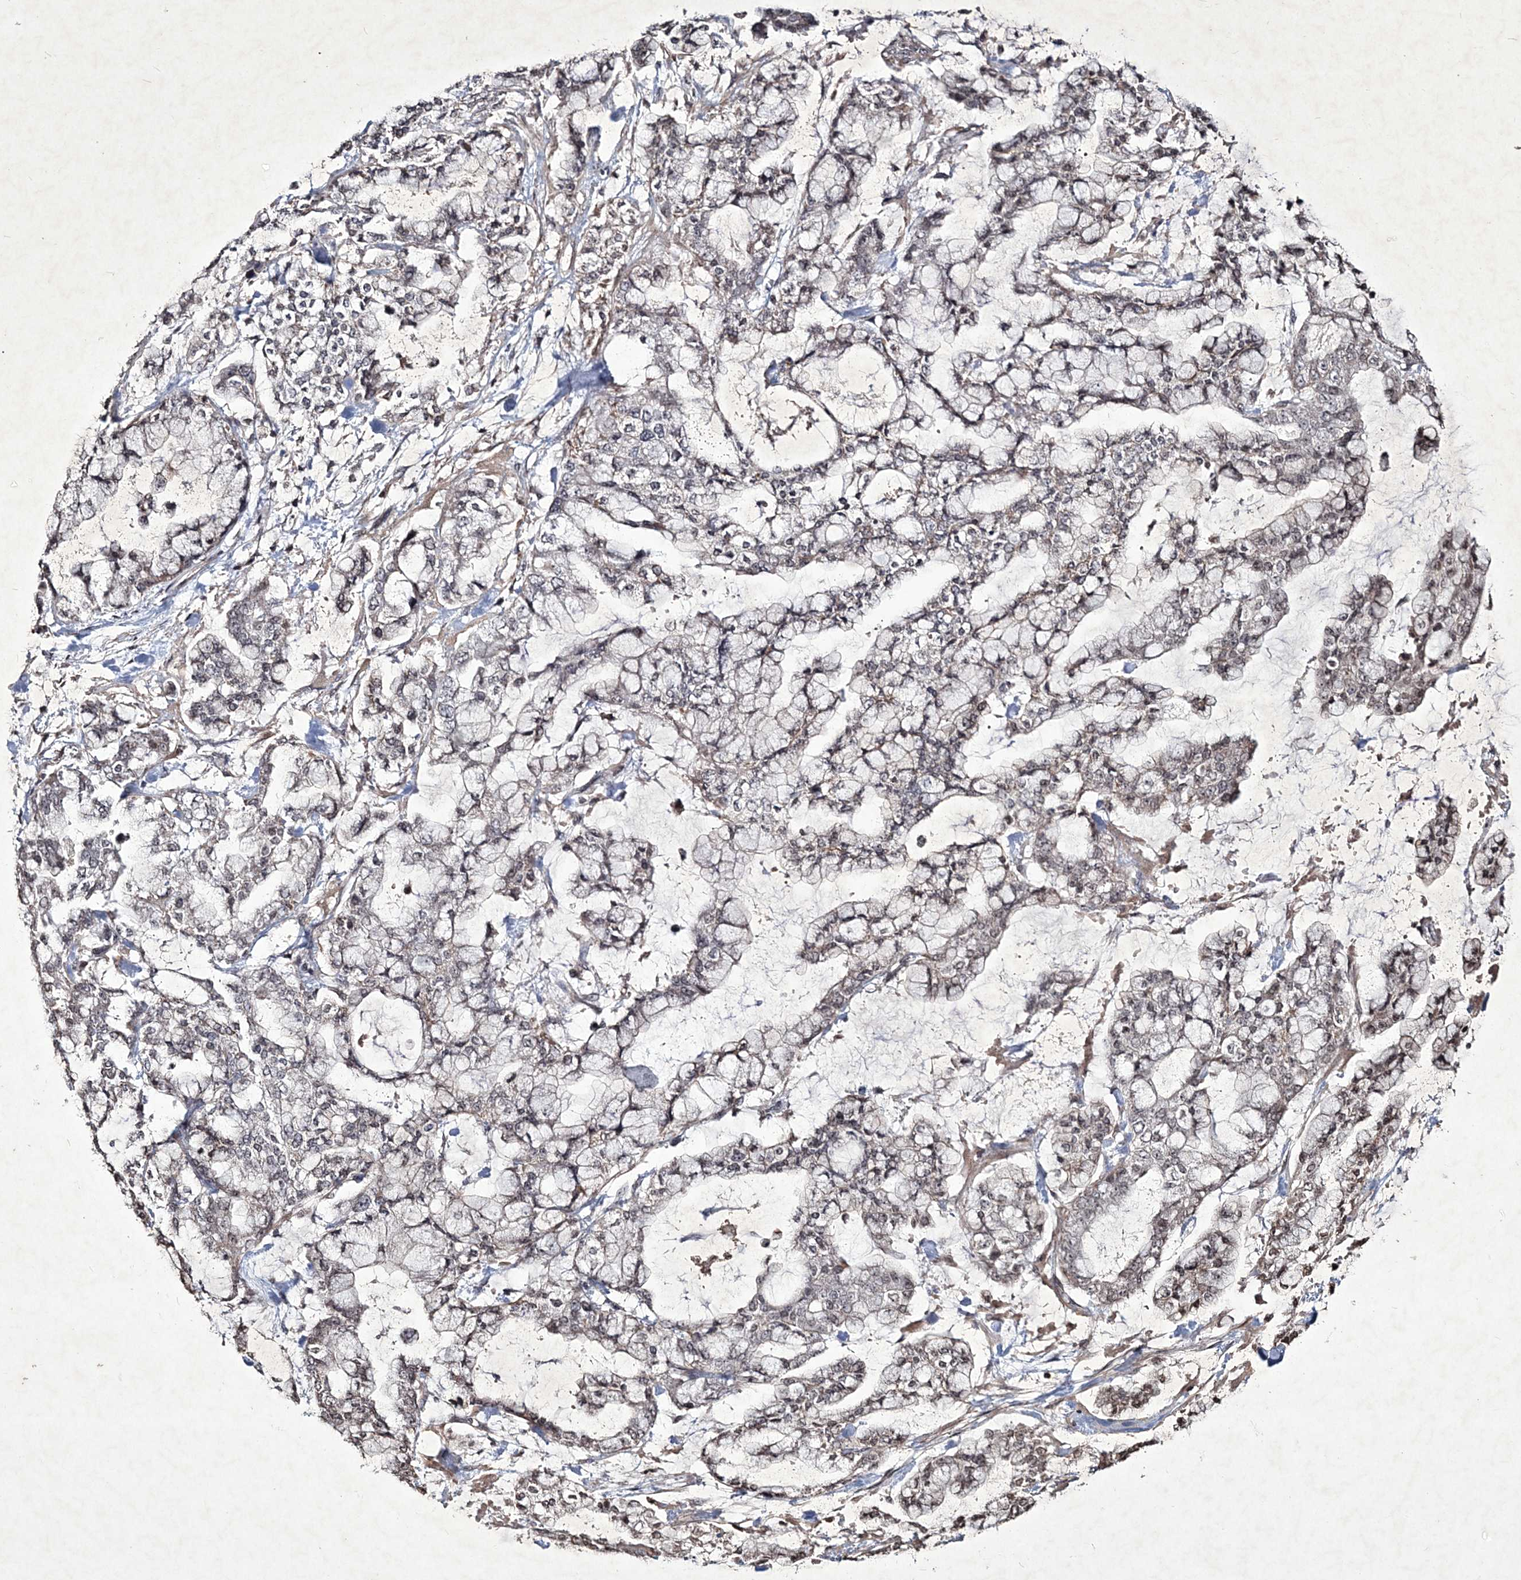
{"staining": {"intensity": "weak", "quantity": "25%-75%", "location": "cytoplasmic/membranous,nuclear"}, "tissue": "stomach cancer", "cell_type": "Tumor cells", "image_type": "cancer", "snomed": [{"axis": "morphology", "description": "Normal tissue, NOS"}, {"axis": "morphology", "description": "Adenocarcinoma, NOS"}, {"axis": "topography", "description": "Stomach, upper"}, {"axis": "topography", "description": "Stomach"}], "caption": "Stomach adenocarcinoma stained for a protein (brown) displays weak cytoplasmic/membranous and nuclear positive staining in about 25%-75% of tumor cells.", "gene": "SOWAHB", "patient": {"sex": "male", "age": 76}}